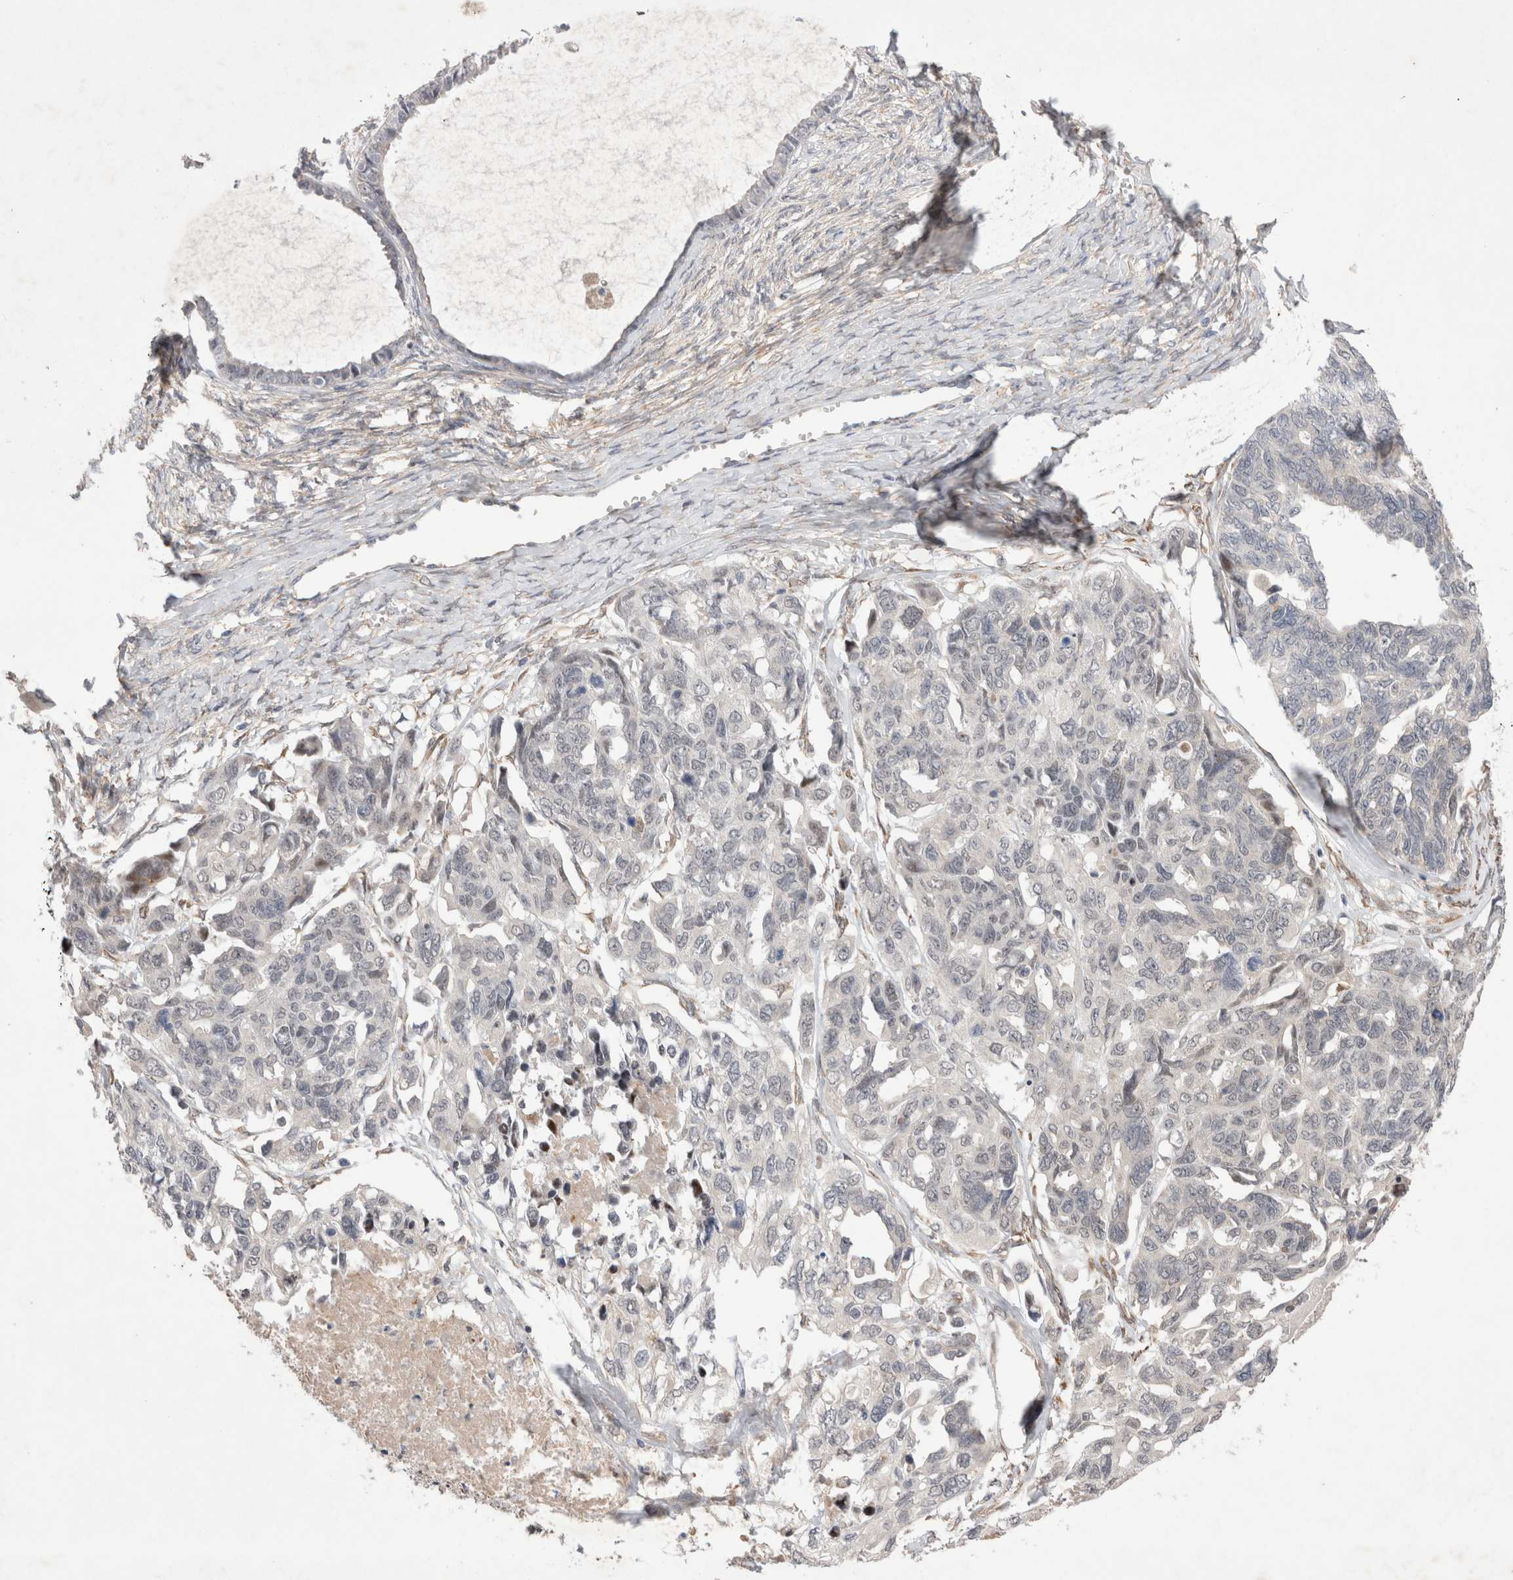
{"staining": {"intensity": "negative", "quantity": "none", "location": "none"}, "tissue": "ovarian cancer", "cell_type": "Tumor cells", "image_type": "cancer", "snomed": [{"axis": "morphology", "description": "Cystadenocarcinoma, serous, NOS"}, {"axis": "topography", "description": "Ovary"}], "caption": "This is an immunohistochemistry photomicrograph of human ovarian serous cystadenocarcinoma. There is no positivity in tumor cells.", "gene": "GIMAP6", "patient": {"sex": "female", "age": 79}}